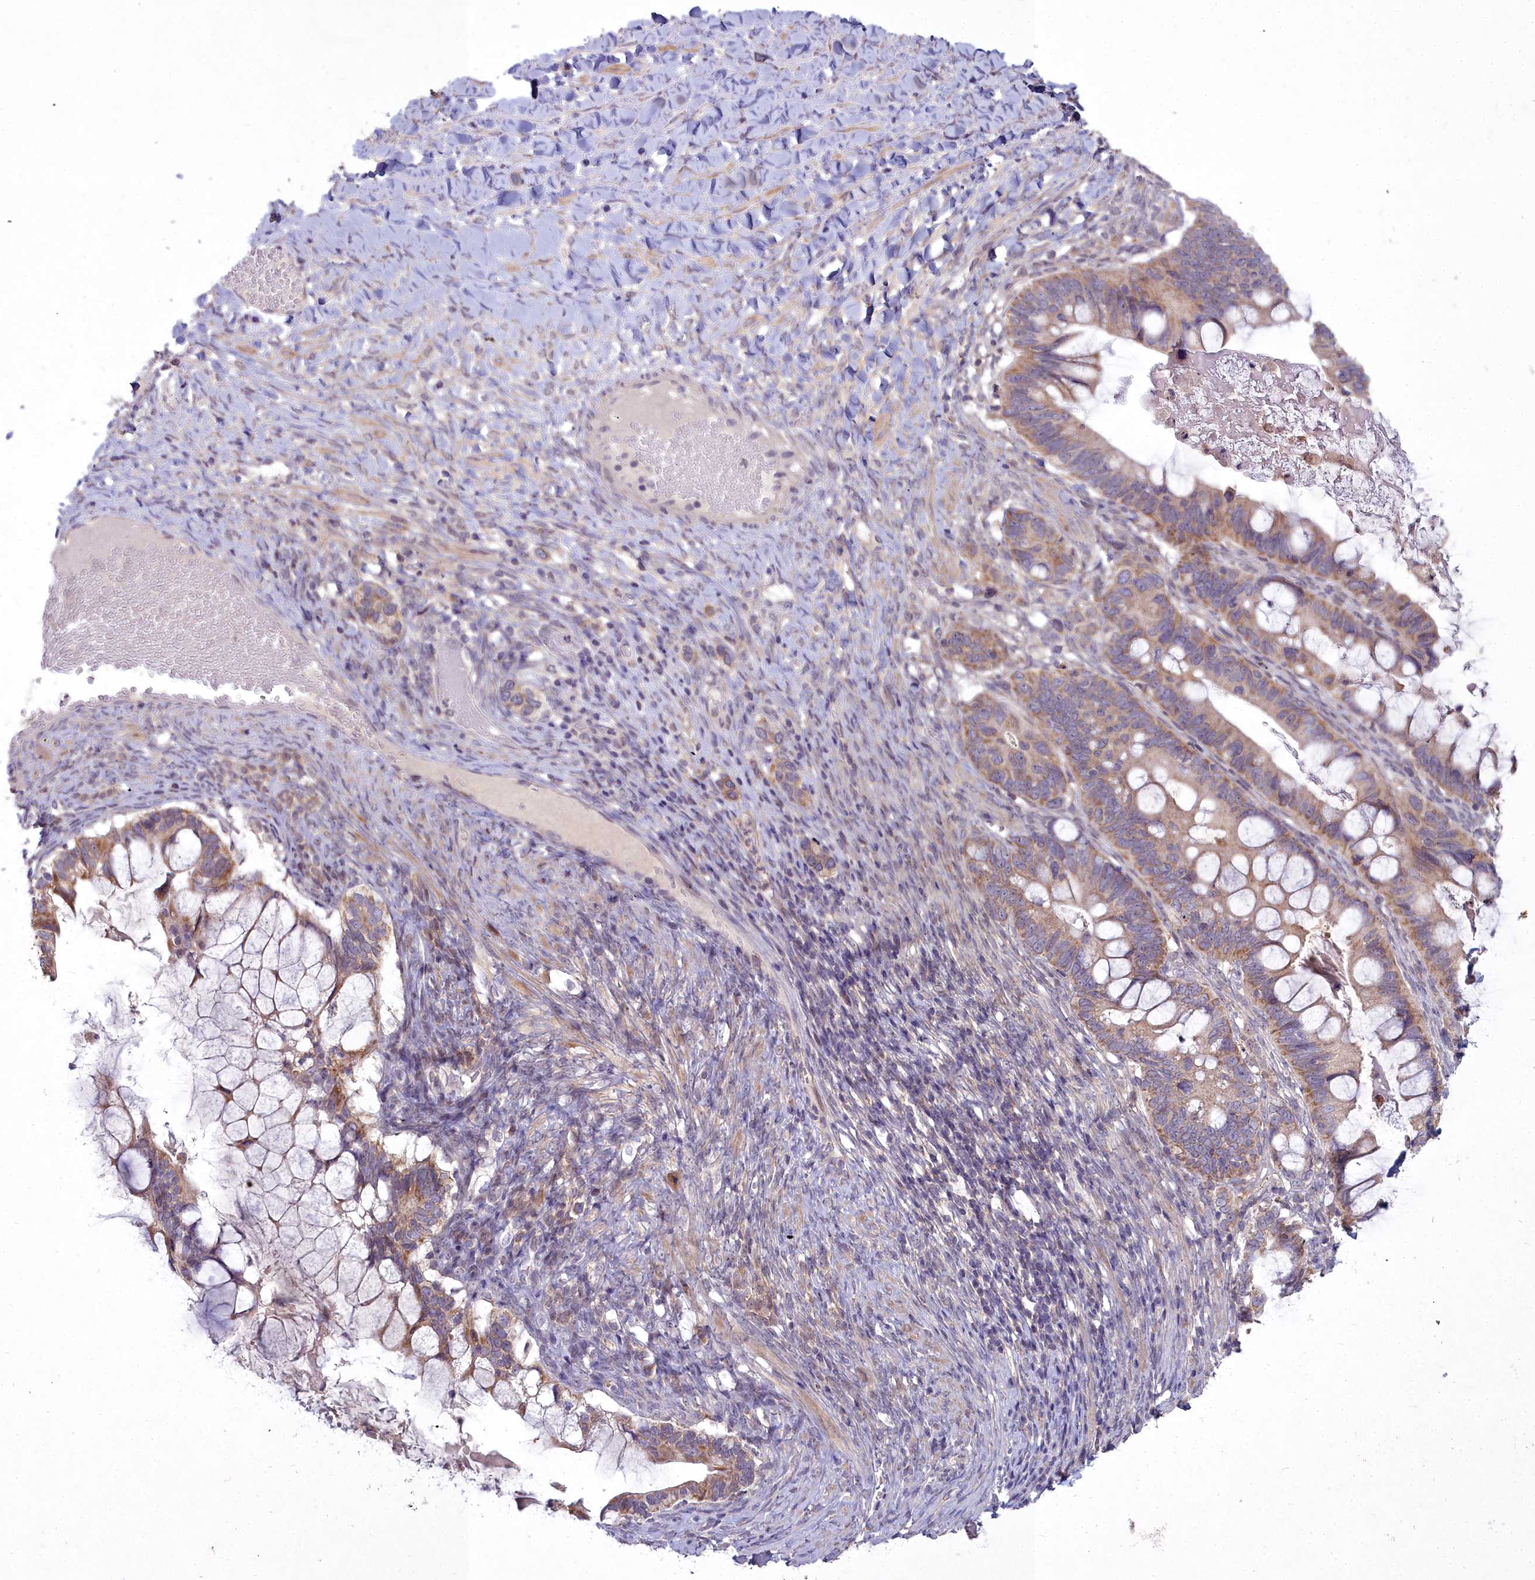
{"staining": {"intensity": "moderate", "quantity": ">75%", "location": "cytoplasmic/membranous"}, "tissue": "ovarian cancer", "cell_type": "Tumor cells", "image_type": "cancer", "snomed": [{"axis": "morphology", "description": "Cystadenocarcinoma, mucinous, NOS"}, {"axis": "topography", "description": "Ovary"}], "caption": "Protein expression analysis of human ovarian cancer (mucinous cystadenocarcinoma) reveals moderate cytoplasmic/membranous positivity in approximately >75% of tumor cells.", "gene": "MICU2", "patient": {"sex": "female", "age": 61}}